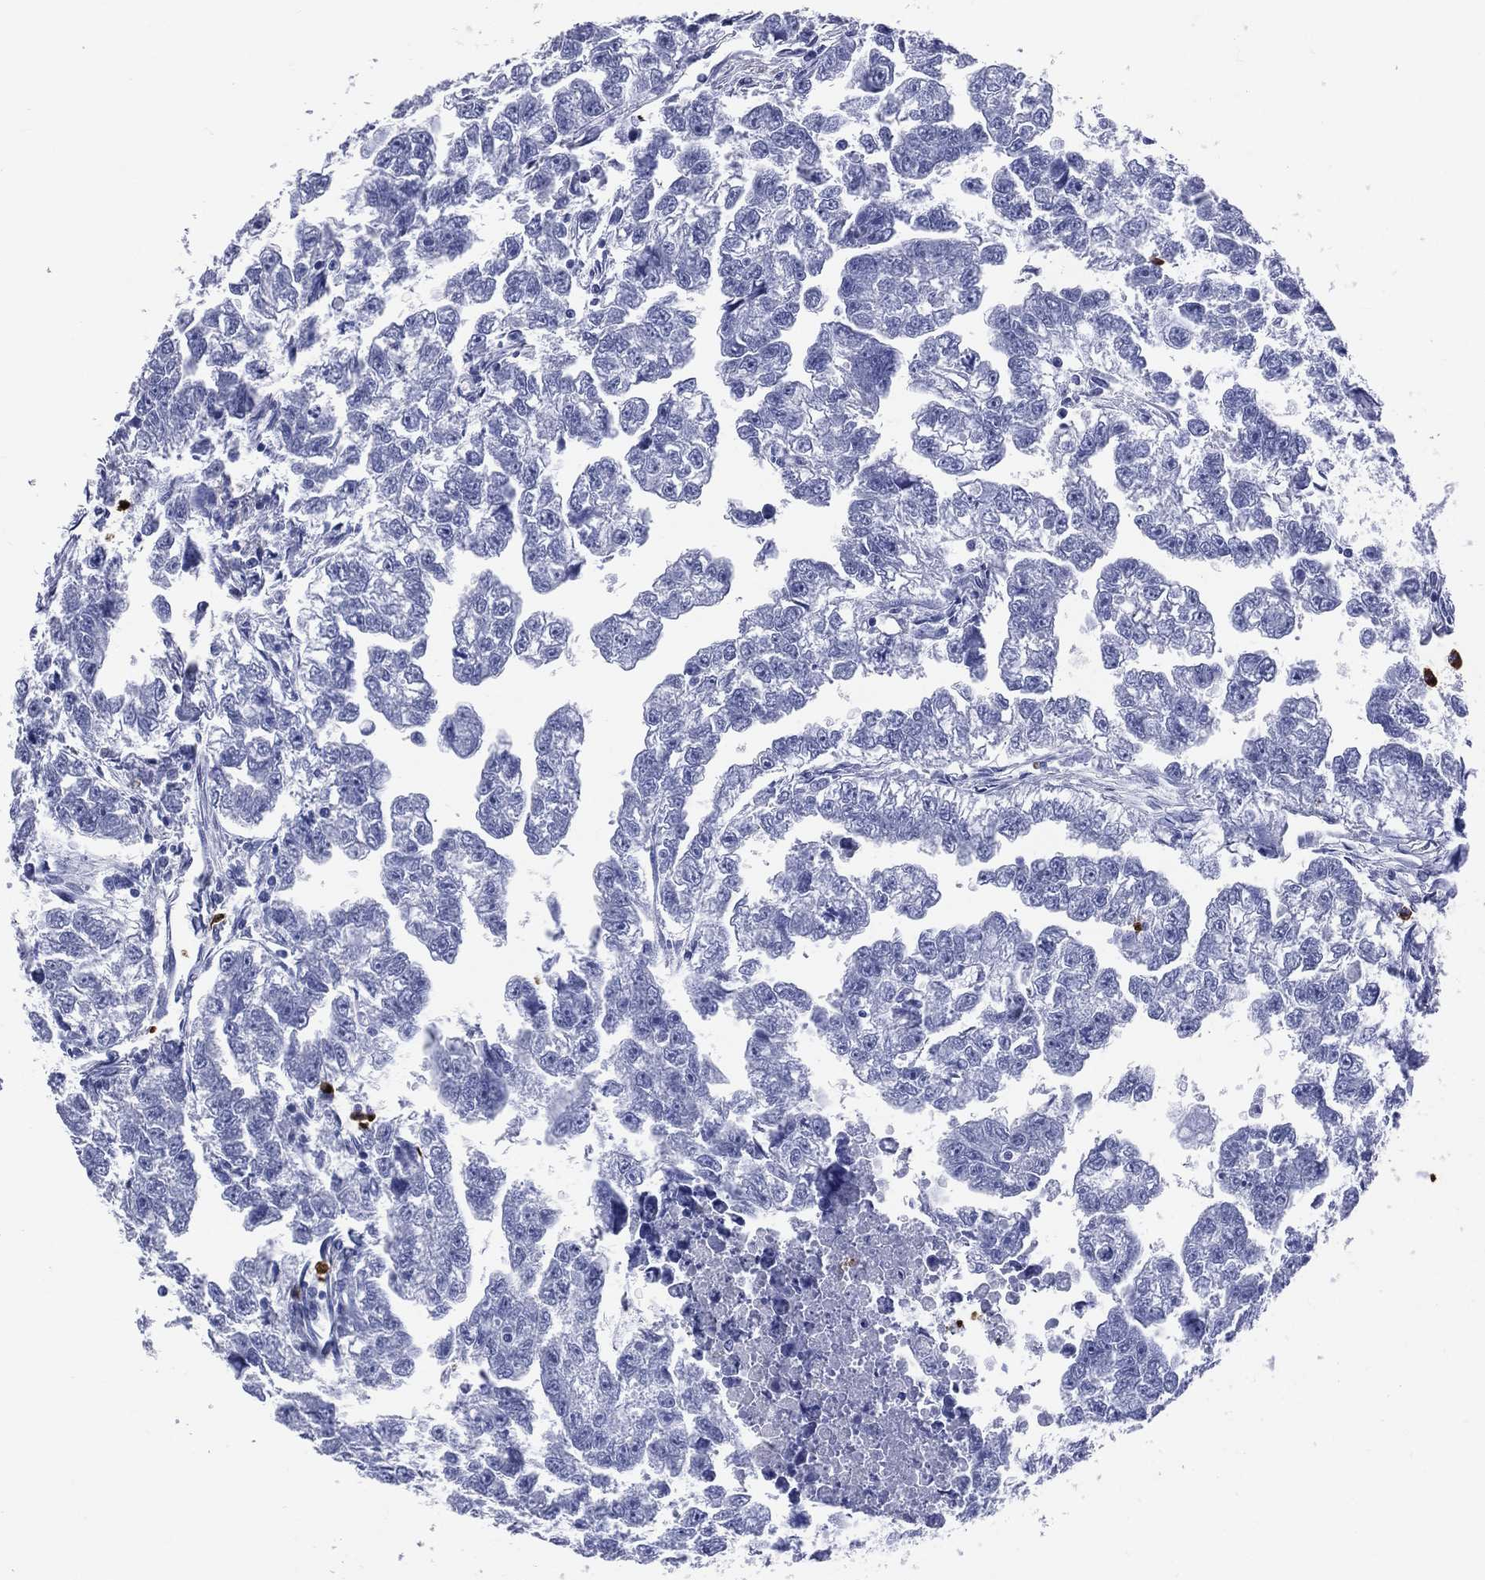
{"staining": {"intensity": "negative", "quantity": "none", "location": "none"}, "tissue": "testis cancer", "cell_type": "Tumor cells", "image_type": "cancer", "snomed": [{"axis": "morphology", "description": "Carcinoma, Embryonal, NOS"}, {"axis": "morphology", "description": "Teratoma, malignant, NOS"}, {"axis": "topography", "description": "Testis"}], "caption": "High power microscopy photomicrograph of an immunohistochemistry image of embryonal carcinoma (testis), revealing no significant positivity in tumor cells.", "gene": "PGLYRP1", "patient": {"sex": "male", "age": 44}}